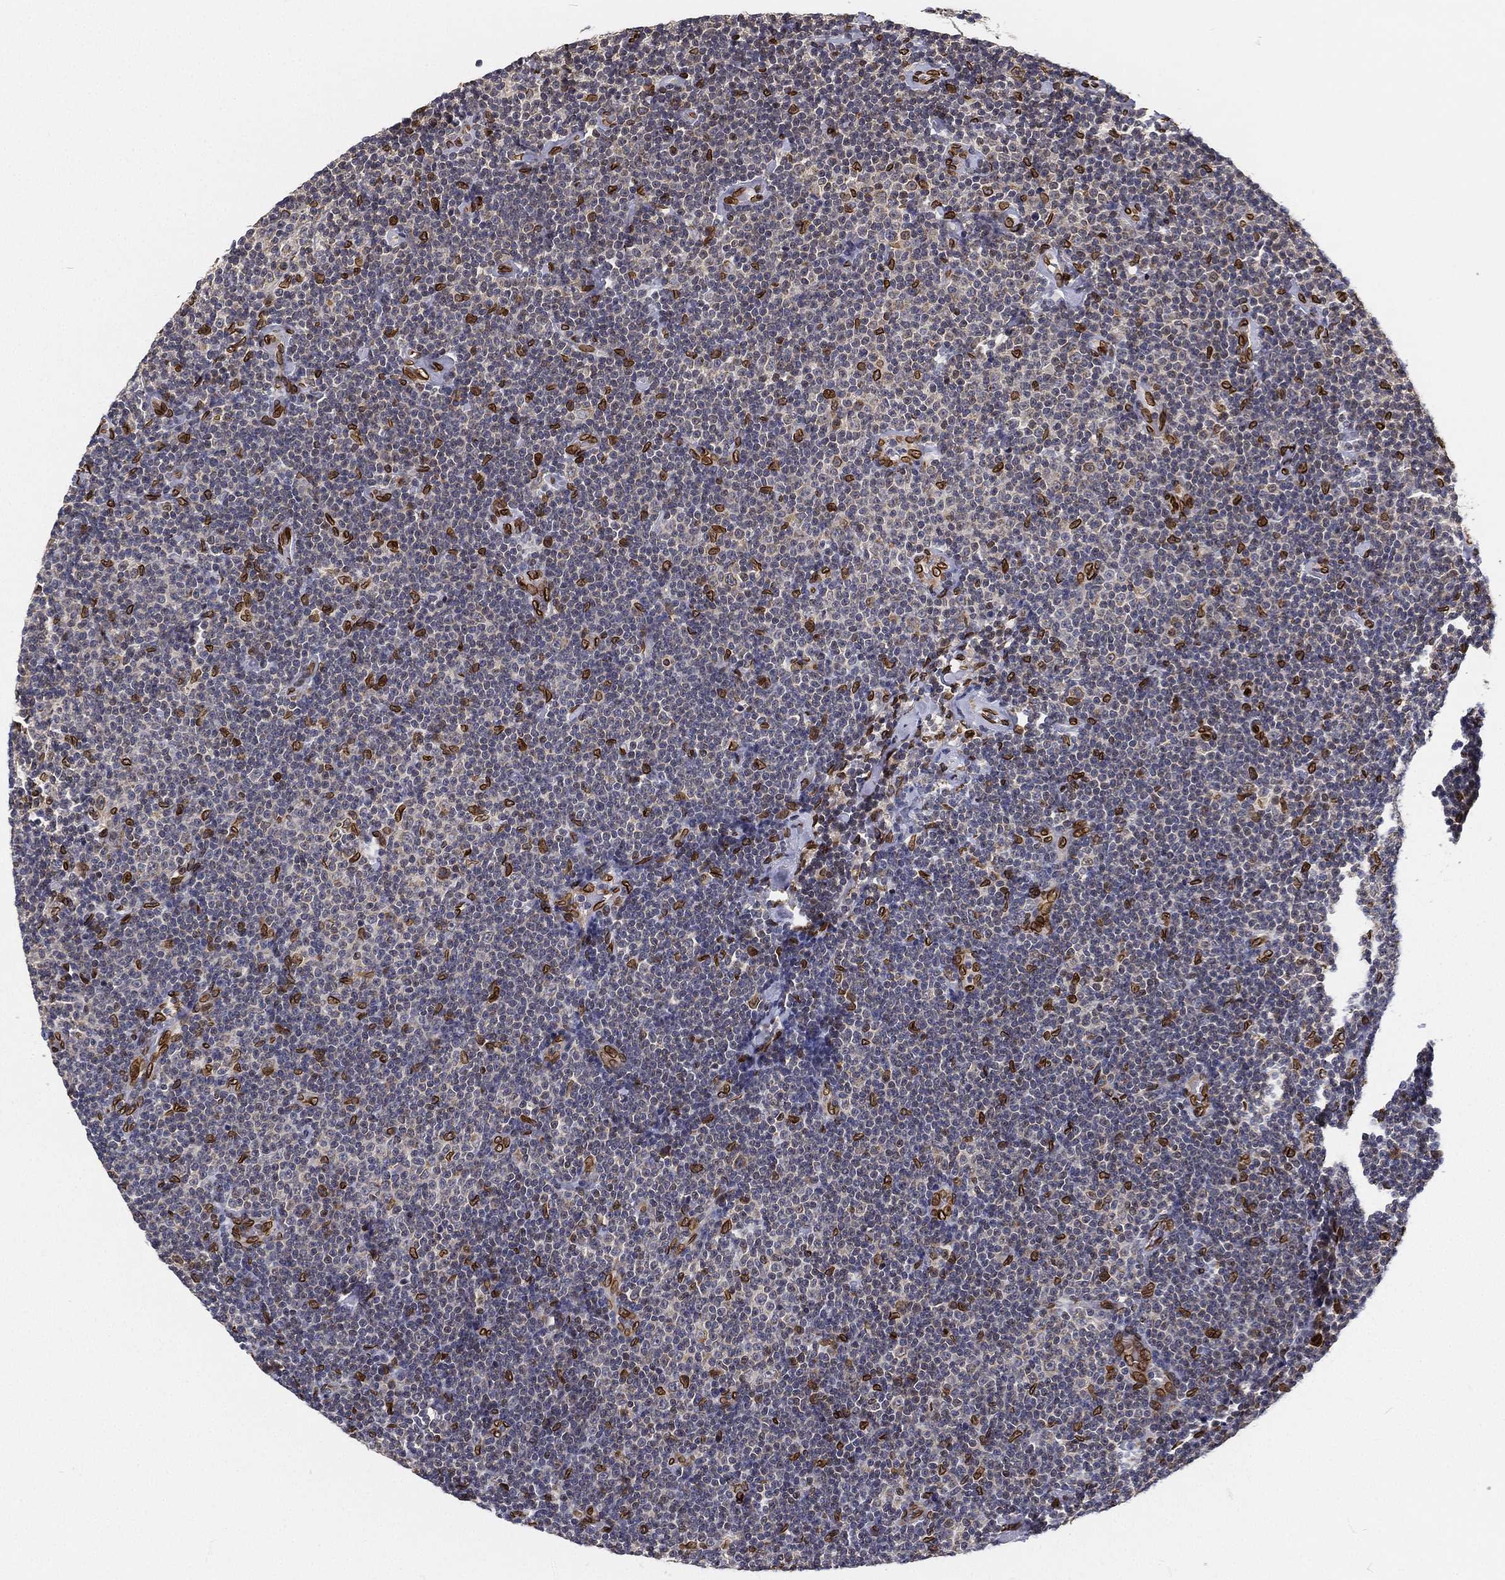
{"staining": {"intensity": "strong", "quantity": "<25%", "location": "cytoplasmic/membranous,nuclear"}, "tissue": "lymphoma", "cell_type": "Tumor cells", "image_type": "cancer", "snomed": [{"axis": "morphology", "description": "Malignant lymphoma, non-Hodgkin's type, Low grade"}, {"axis": "topography", "description": "Lymph node"}], "caption": "Immunohistochemistry (IHC) of human lymphoma reveals medium levels of strong cytoplasmic/membranous and nuclear staining in about <25% of tumor cells.", "gene": "PALB2", "patient": {"sex": "male", "age": 81}}